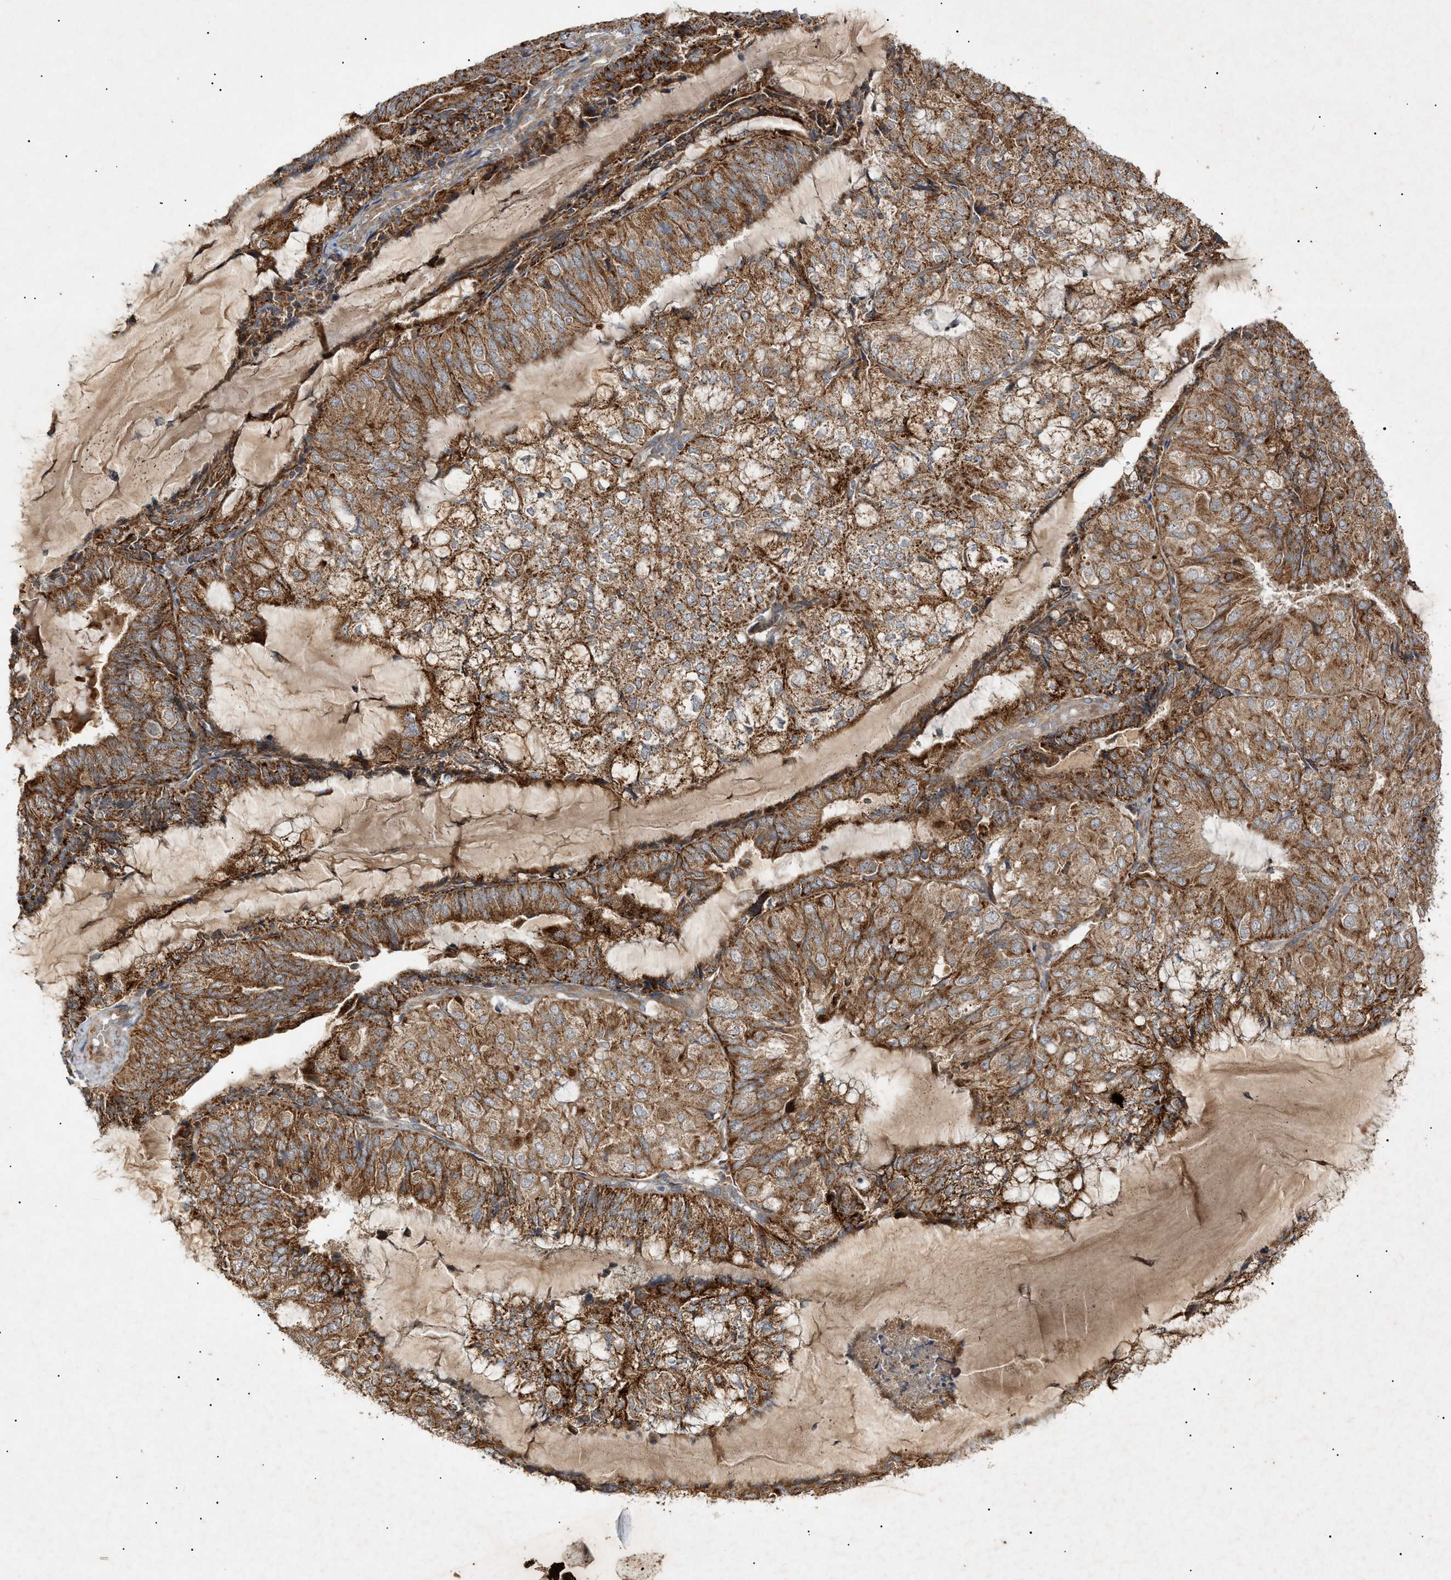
{"staining": {"intensity": "strong", "quantity": ">75%", "location": "cytoplasmic/membranous"}, "tissue": "endometrial cancer", "cell_type": "Tumor cells", "image_type": "cancer", "snomed": [{"axis": "morphology", "description": "Adenocarcinoma, NOS"}, {"axis": "topography", "description": "Endometrium"}], "caption": "The image reveals immunohistochemical staining of endometrial adenocarcinoma. There is strong cytoplasmic/membranous expression is seen in about >75% of tumor cells.", "gene": "MTCH1", "patient": {"sex": "female", "age": 81}}